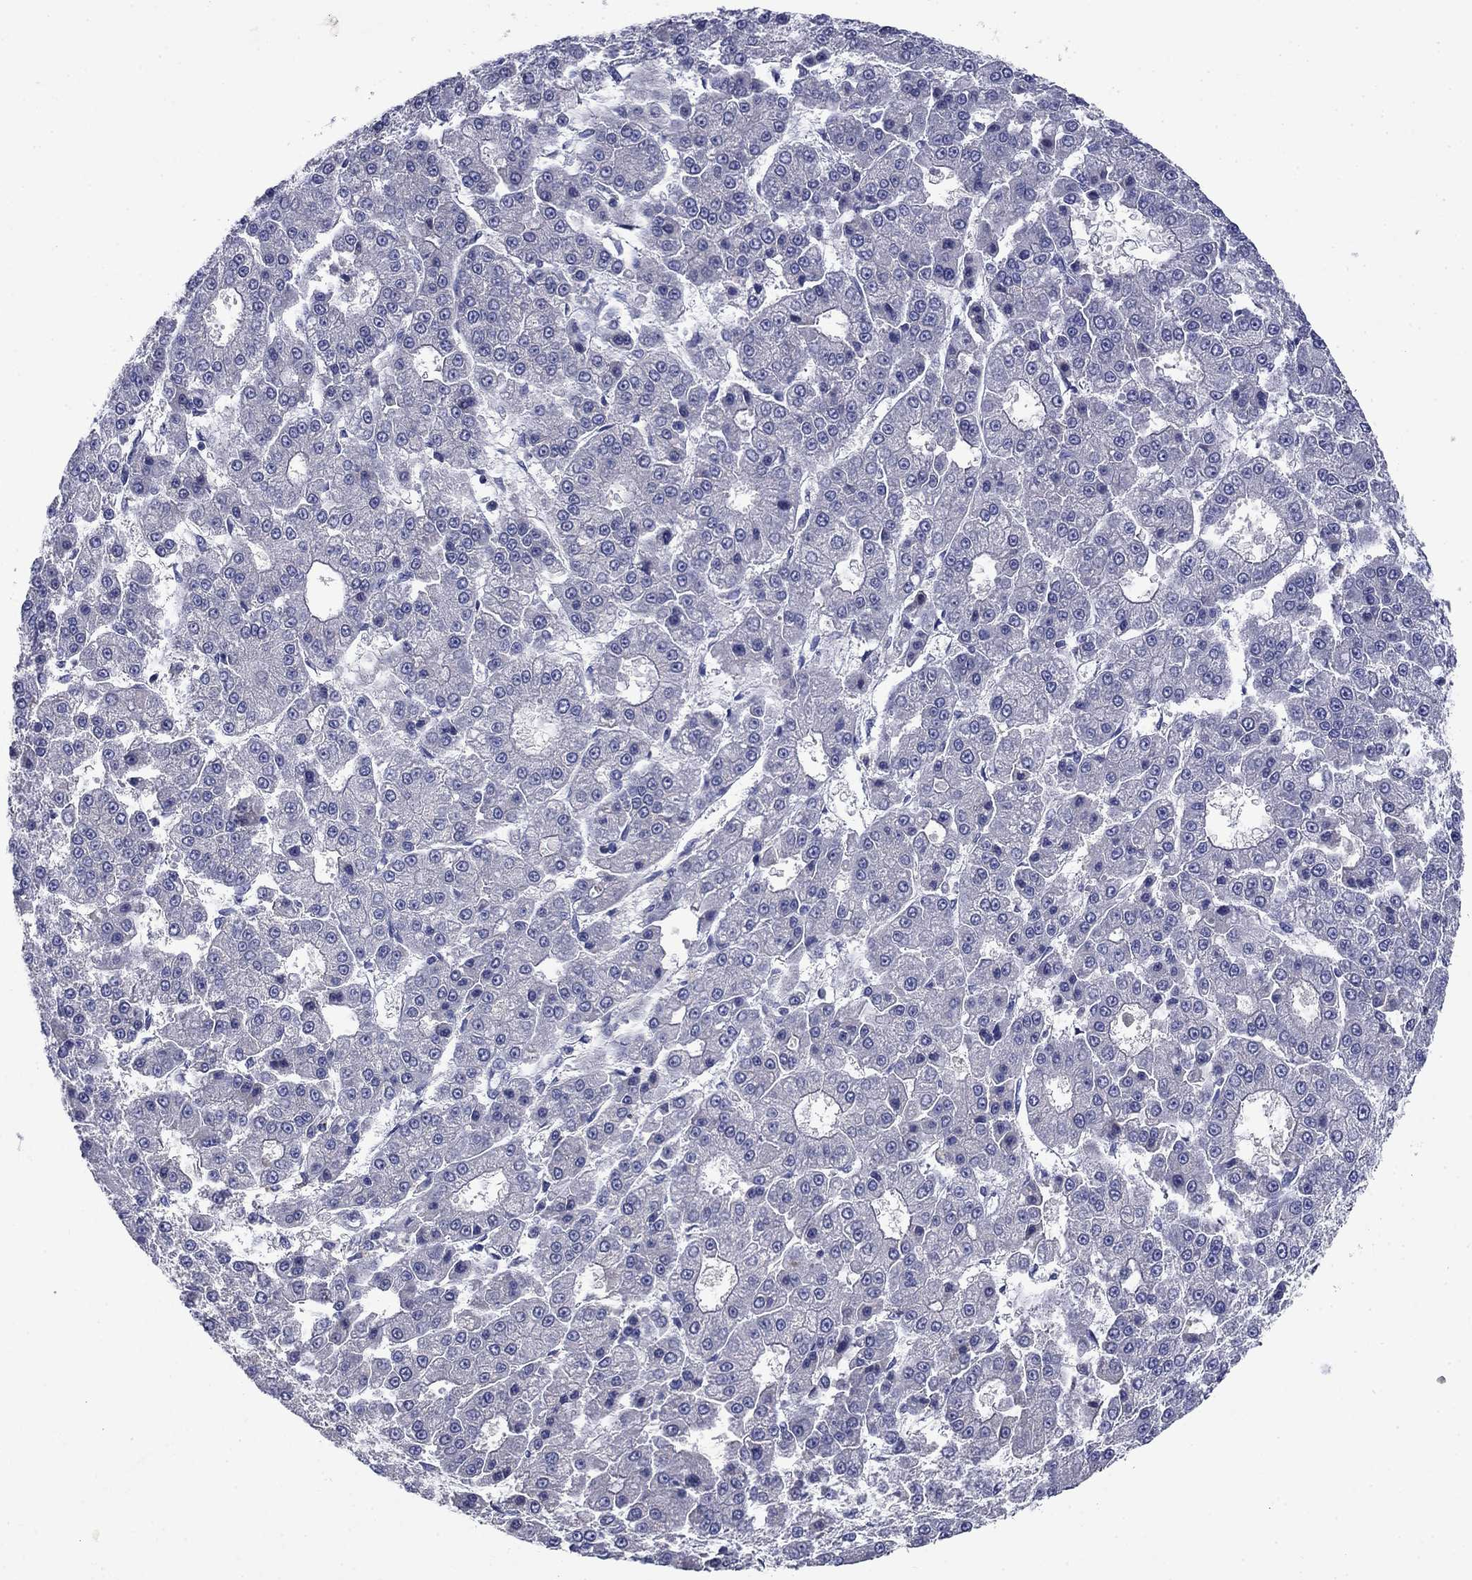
{"staining": {"intensity": "negative", "quantity": "none", "location": "none"}, "tissue": "liver cancer", "cell_type": "Tumor cells", "image_type": "cancer", "snomed": [{"axis": "morphology", "description": "Carcinoma, Hepatocellular, NOS"}, {"axis": "topography", "description": "Liver"}], "caption": "The immunohistochemistry histopathology image has no significant expression in tumor cells of liver cancer tissue.", "gene": "SULT2B1", "patient": {"sex": "male", "age": 70}}